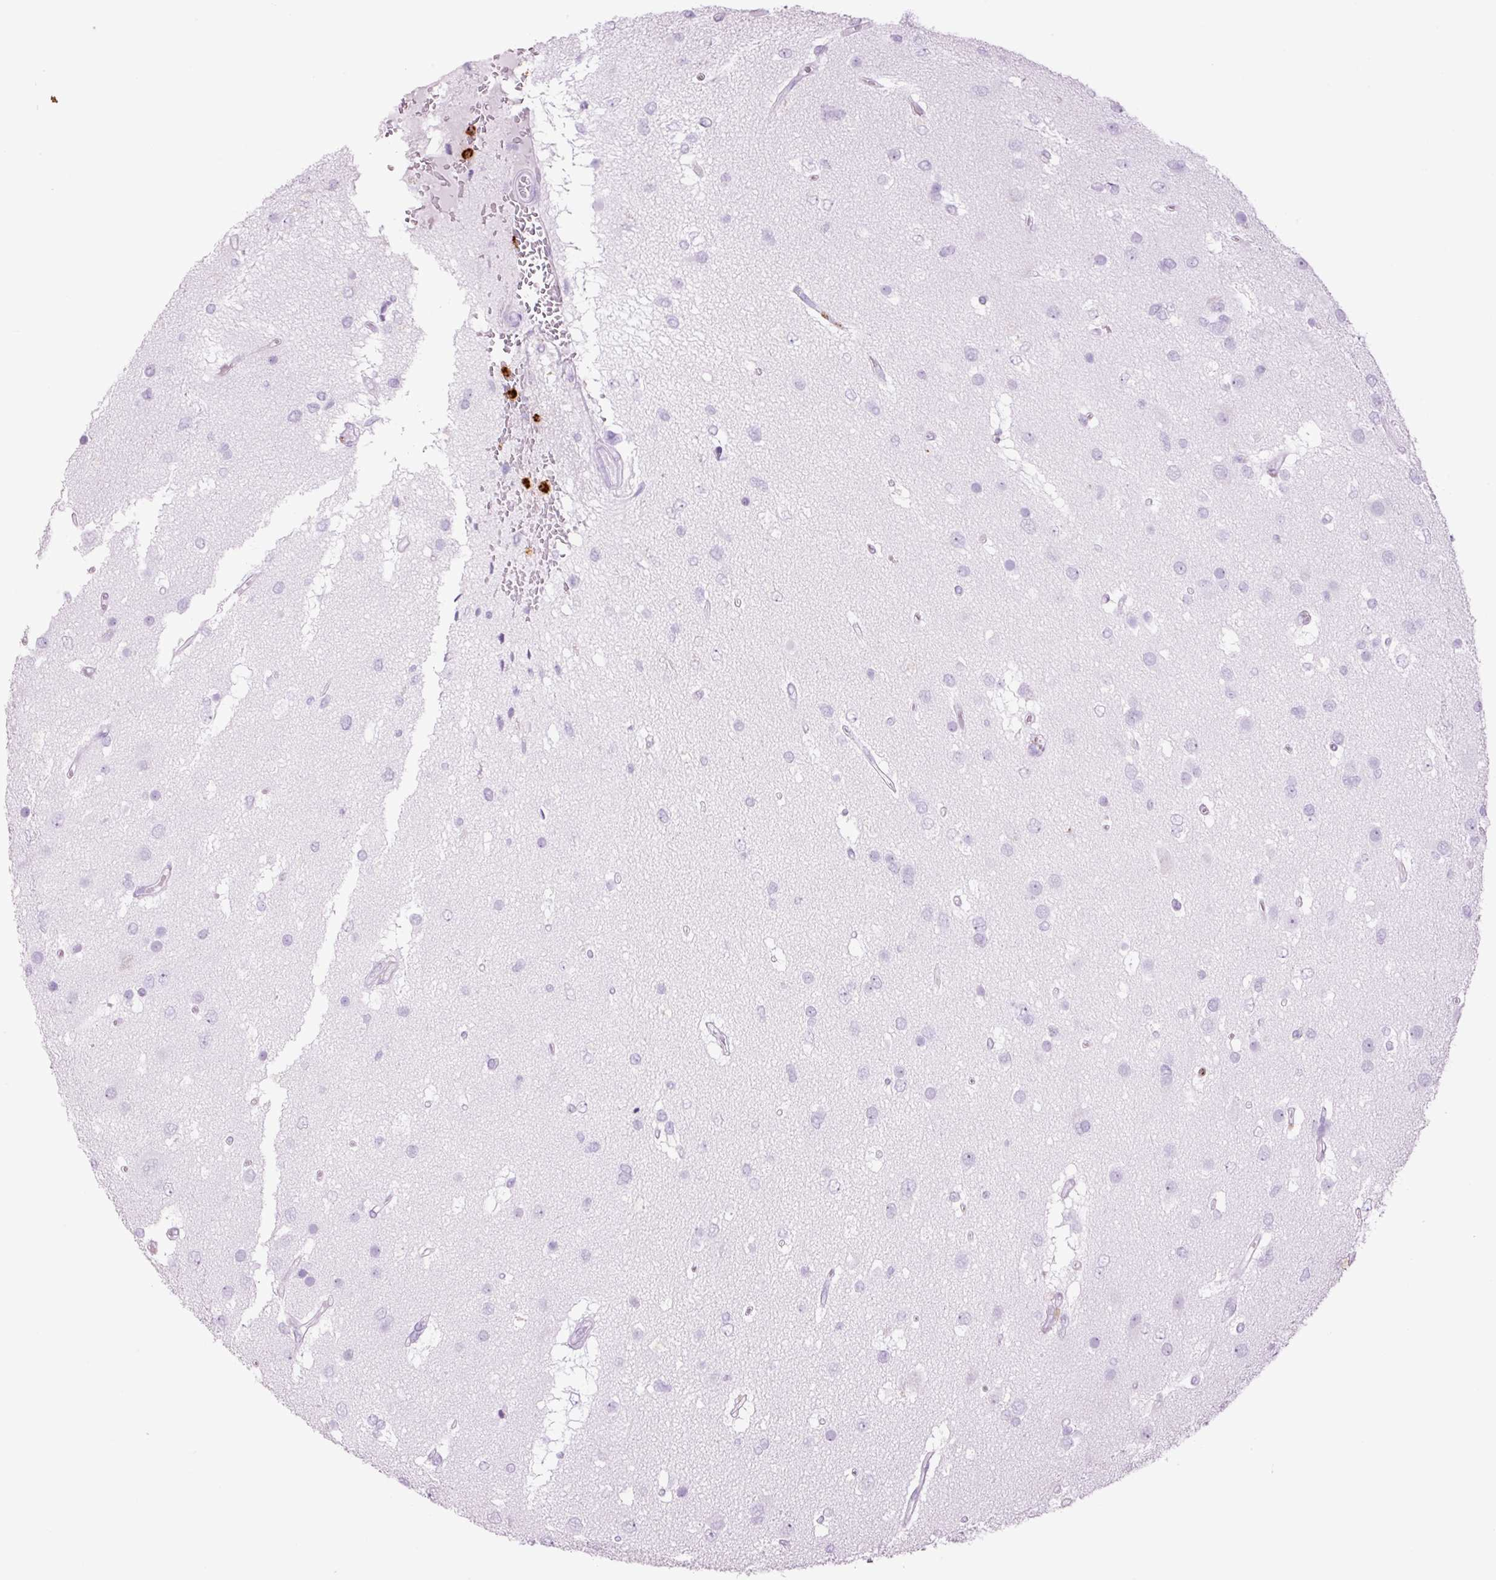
{"staining": {"intensity": "negative", "quantity": "none", "location": "none"}, "tissue": "glioma", "cell_type": "Tumor cells", "image_type": "cancer", "snomed": [{"axis": "morphology", "description": "Glioma, malignant, High grade"}, {"axis": "topography", "description": "Brain"}], "caption": "There is no significant expression in tumor cells of glioma.", "gene": "LYZ", "patient": {"sex": "male", "age": 53}}